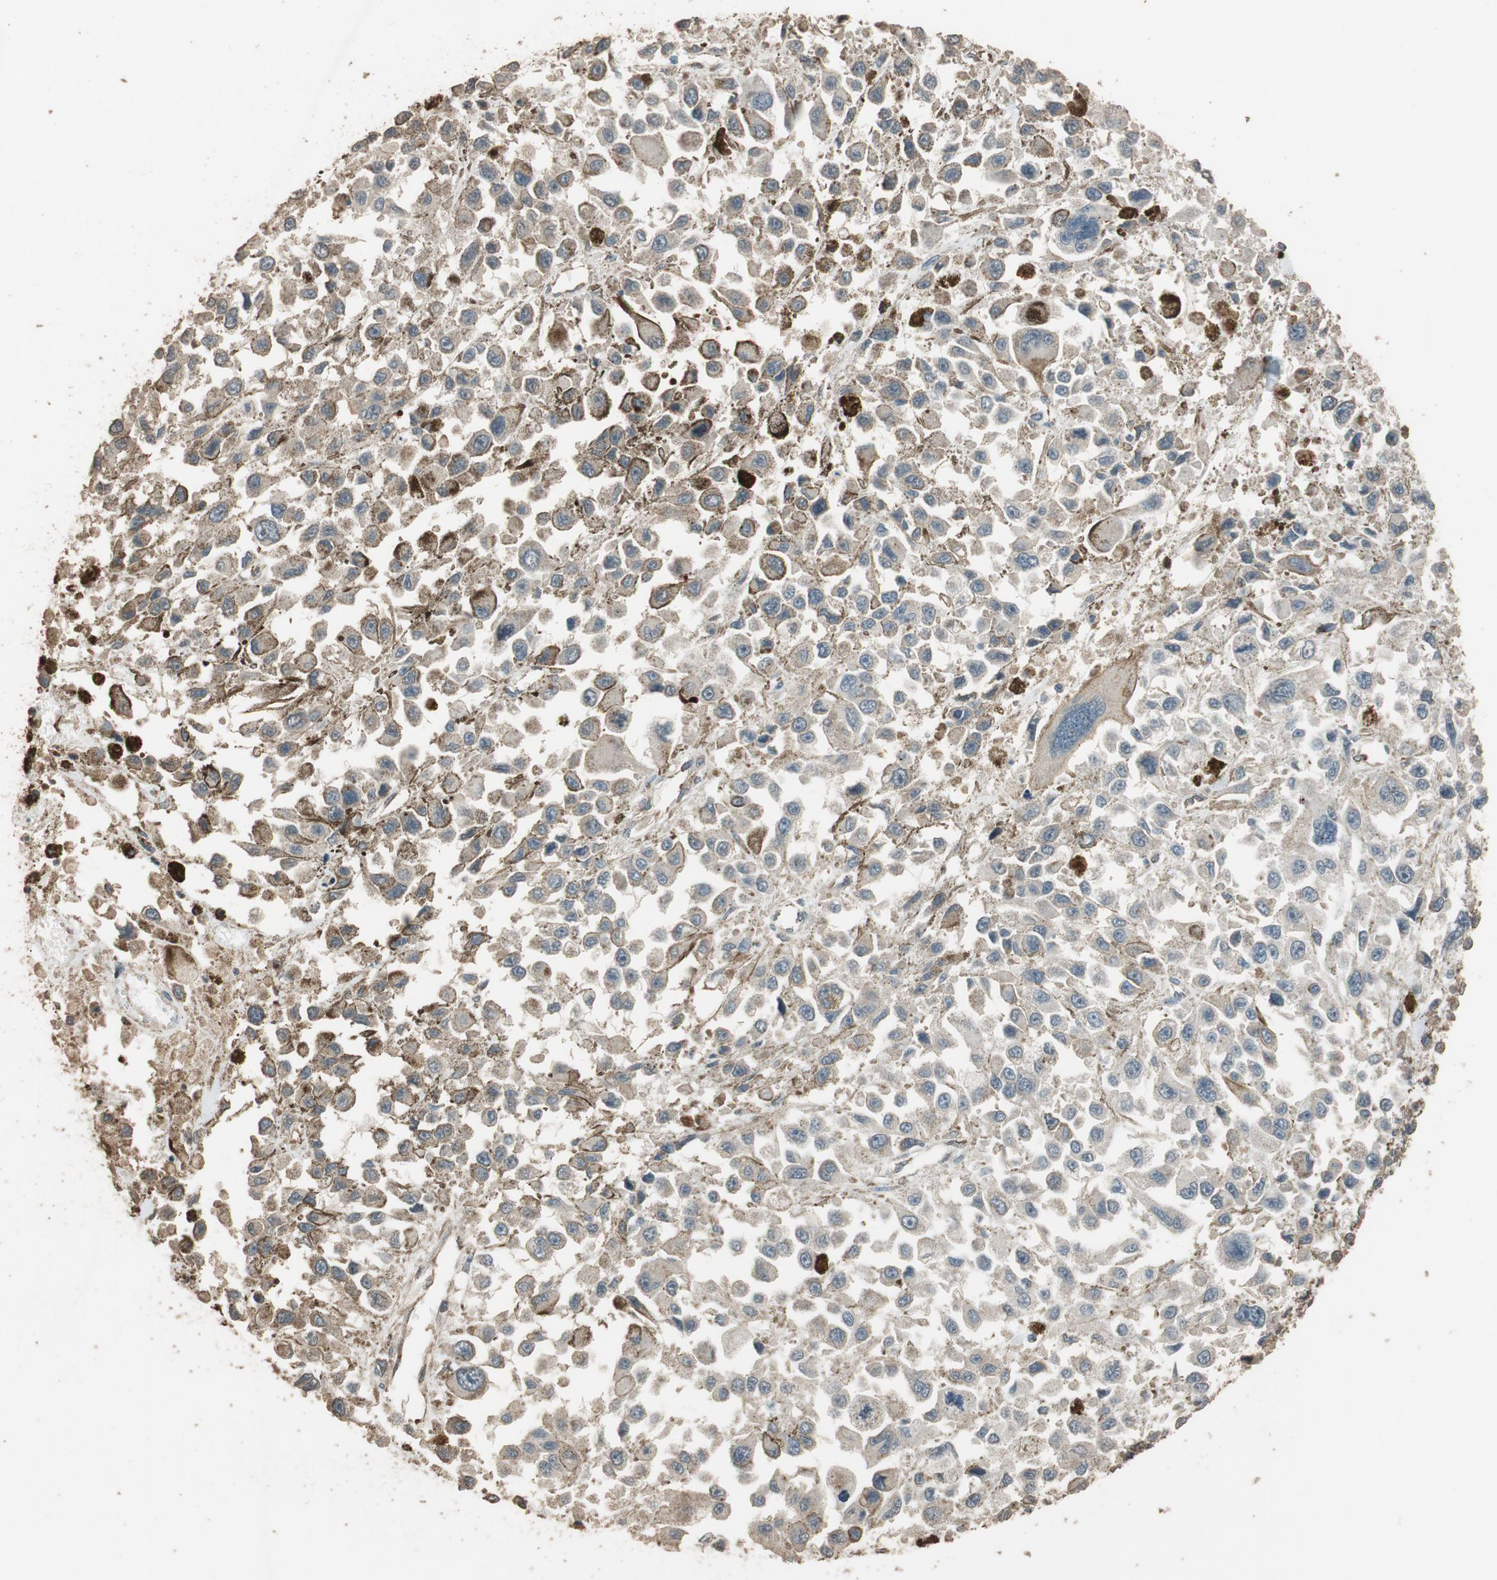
{"staining": {"intensity": "weak", "quantity": ">75%", "location": "cytoplasmic/membranous"}, "tissue": "melanoma", "cell_type": "Tumor cells", "image_type": "cancer", "snomed": [{"axis": "morphology", "description": "Malignant melanoma, Metastatic site"}, {"axis": "topography", "description": "Lymph node"}], "caption": "High-magnification brightfield microscopy of malignant melanoma (metastatic site) stained with DAB (3,3'-diaminobenzidine) (brown) and counterstained with hematoxylin (blue). tumor cells exhibit weak cytoplasmic/membranous expression is seen in approximately>75% of cells. (Brightfield microscopy of DAB IHC at high magnification).", "gene": "MST1R", "patient": {"sex": "male", "age": 59}}